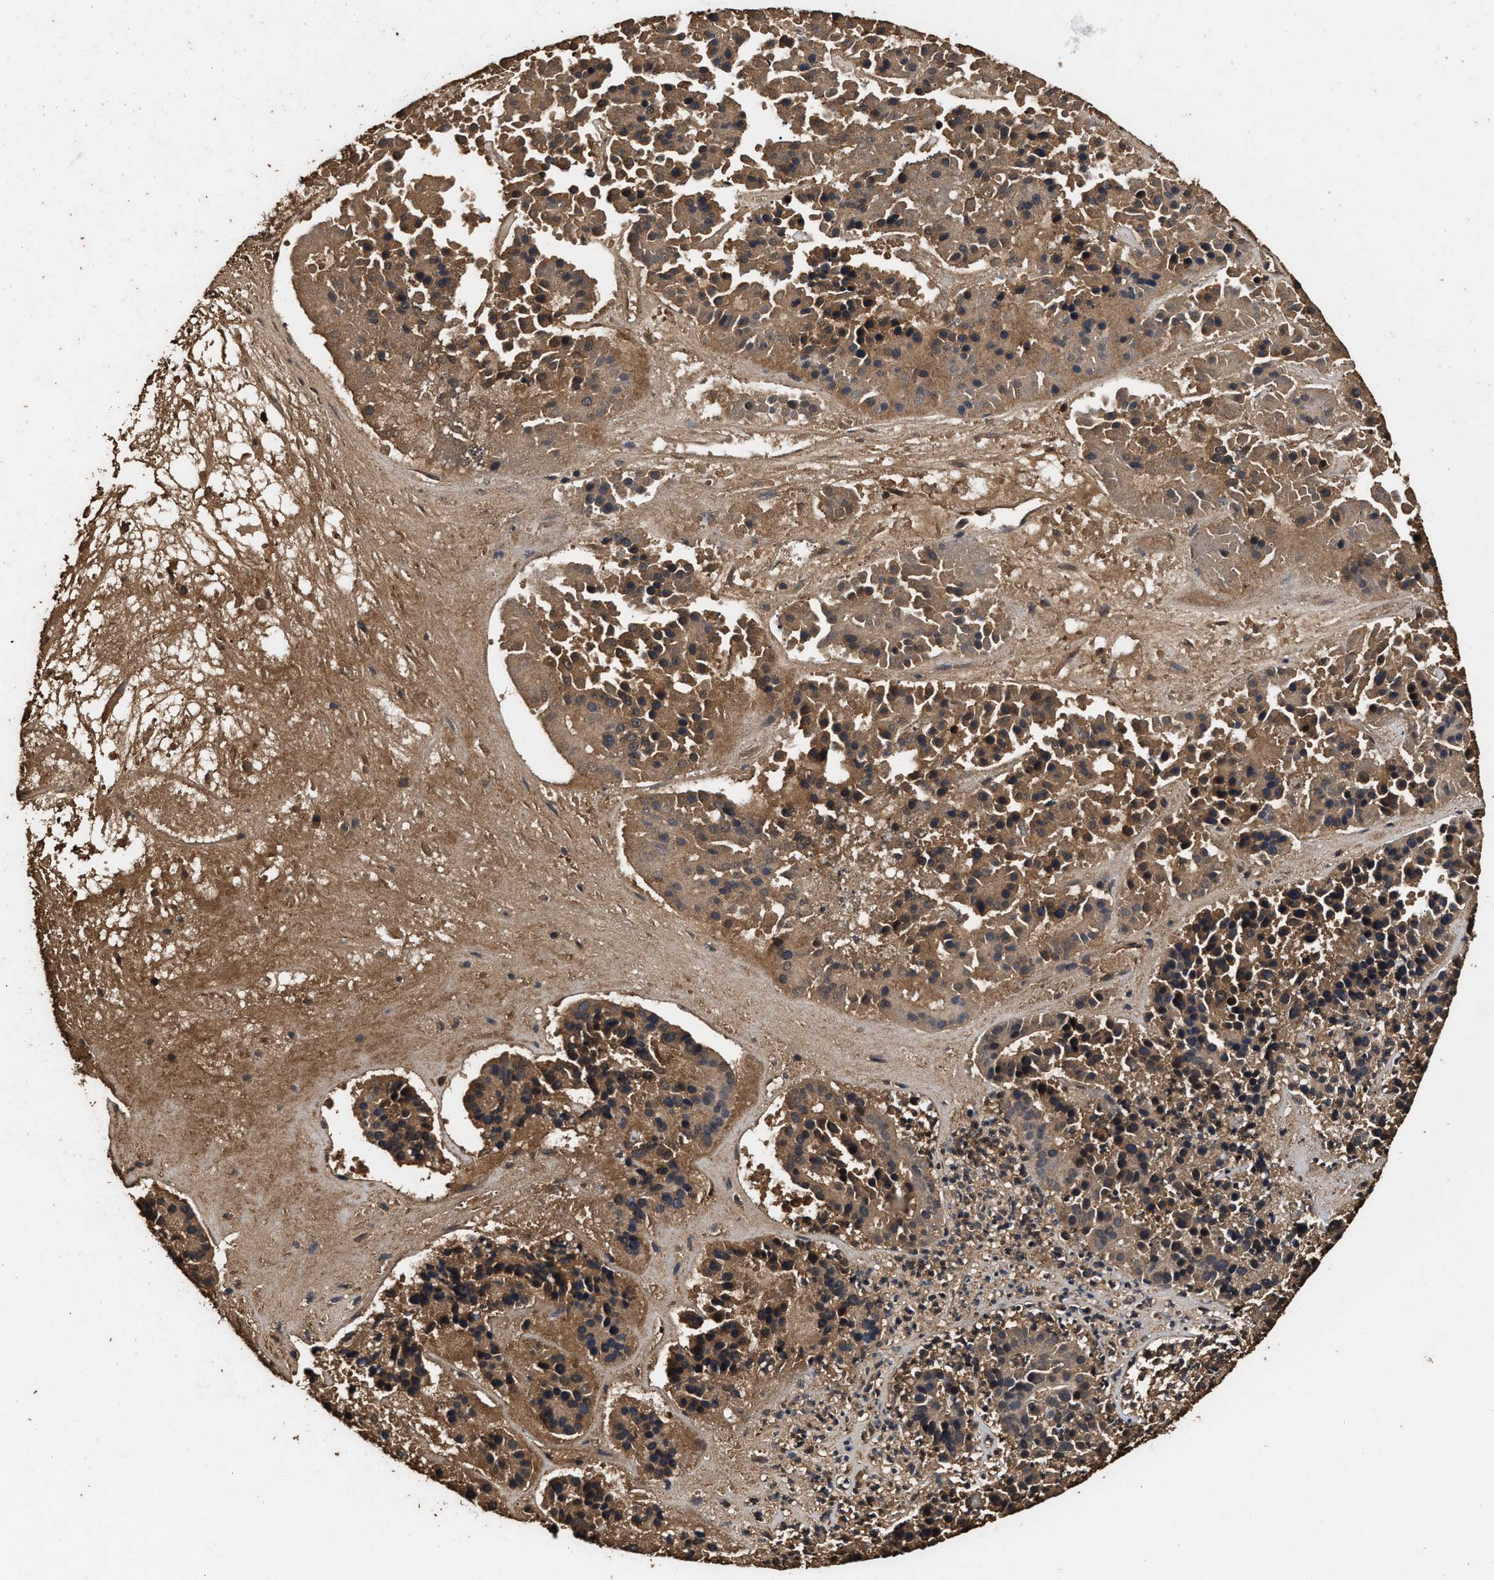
{"staining": {"intensity": "moderate", "quantity": ">75%", "location": "cytoplasmic/membranous"}, "tissue": "pancreatic cancer", "cell_type": "Tumor cells", "image_type": "cancer", "snomed": [{"axis": "morphology", "description": "Adenocarcinoma, NOS"}, {"axis": "topography", "description": "Pancreas"}], "caption": "Immunohistochemistry (IHC) (DAB (3,3'-diaminobenzidine)) staining of human adenocarcinoma (pancreatic) demonstrates moderate cytoplasmic/membranous protein positivity in approximately >75% of tumor cells. (Brightfield microscopy of DAB IHC at high magnification).", "gene": "KYAT1", "patient": {"sex": "male", "age": 50}}